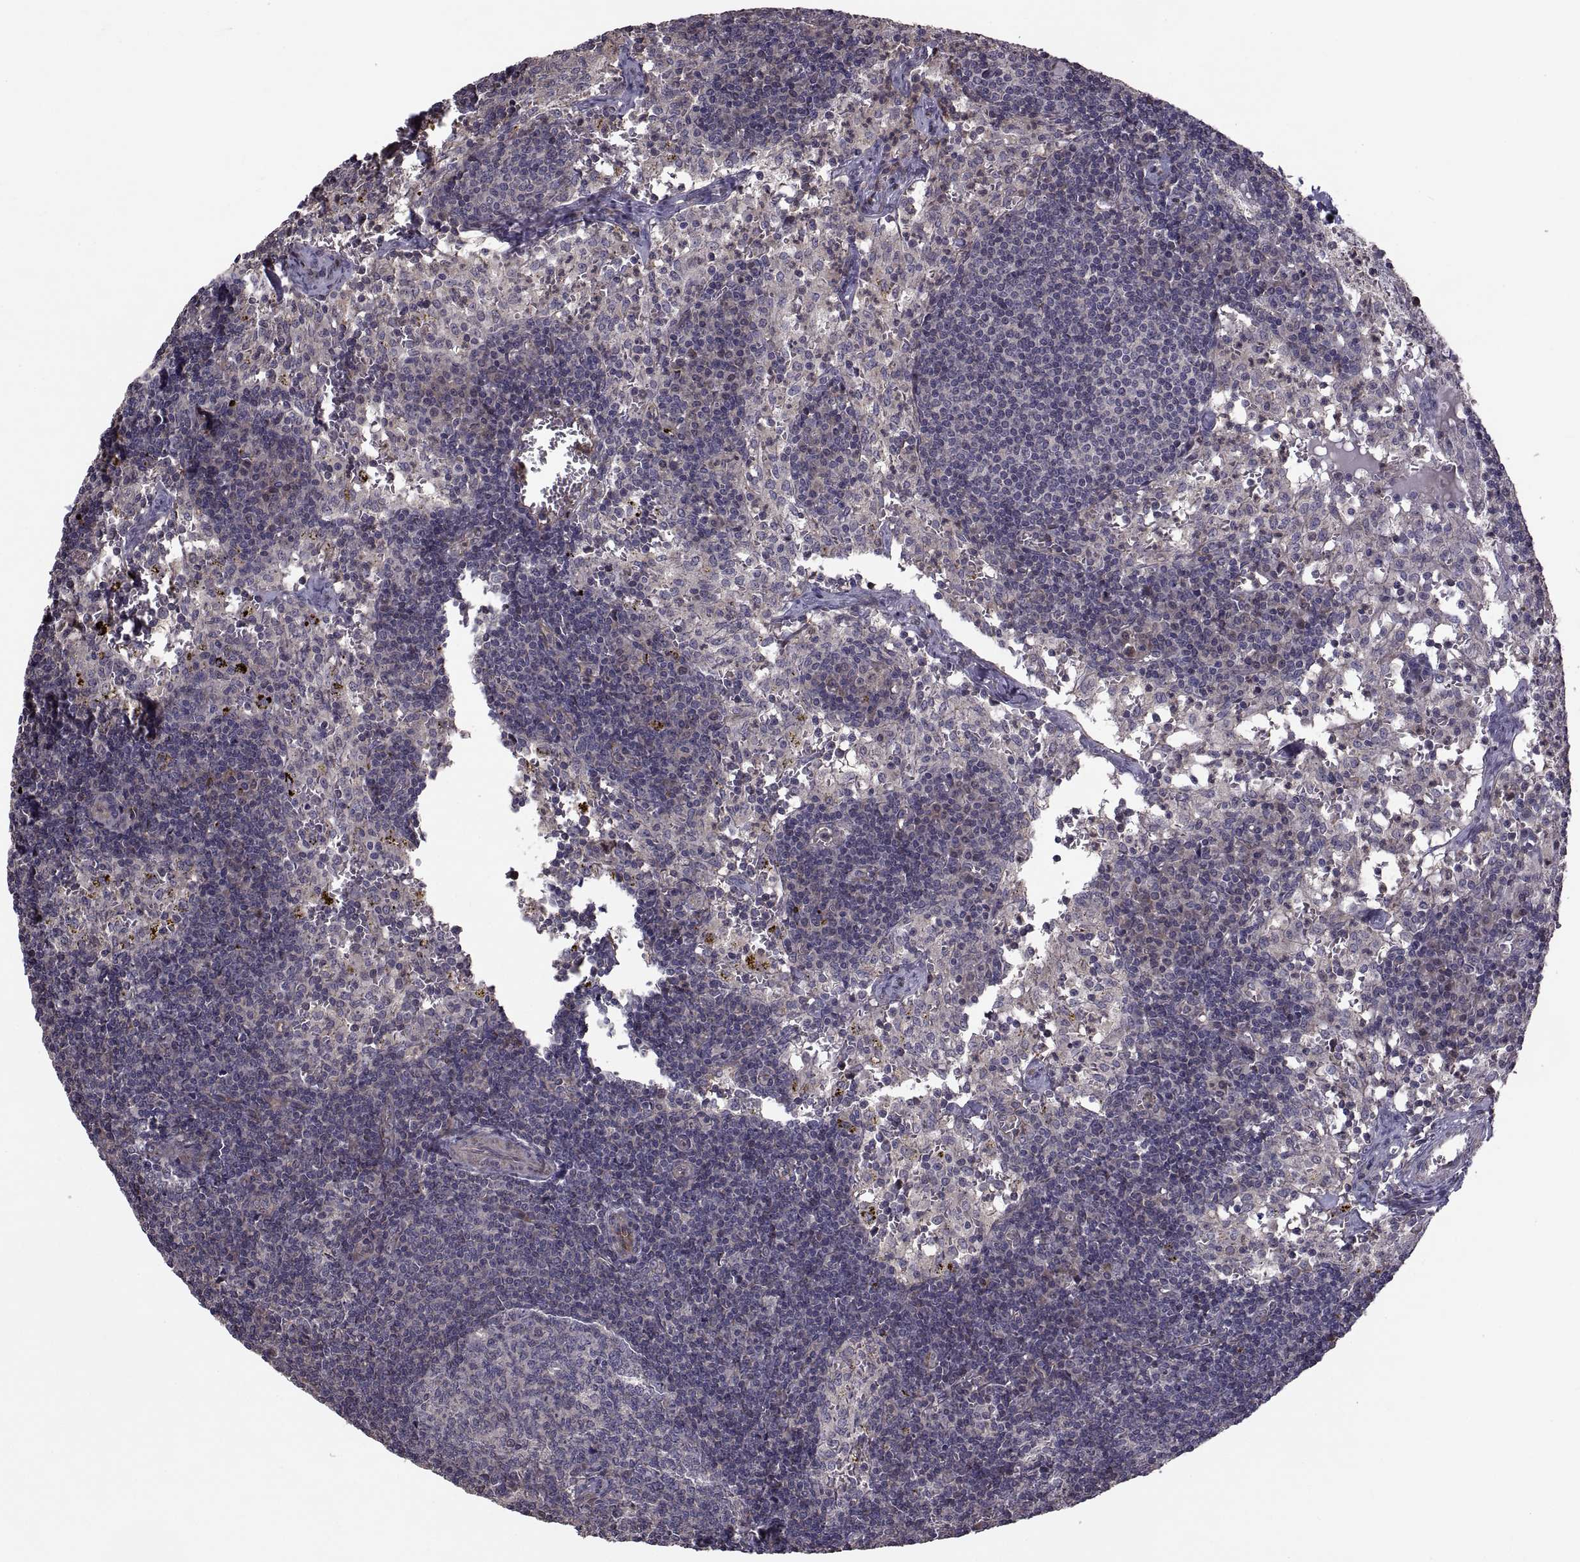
{"staining": {"intensity": "negative", "quantity": "none", "location": "none"}, "tissue": "lymph node", "cell_type": "Germinal center cells", "image_type": "normal", "snomed": [{"axis": "morphology", "description": "Normal tissue, NOS"}, {"axis": "topography", "description": "Lymph node"}], "caption": "High magnification brightfield microscopy of normal lymph node stained with DAB (3,3'-diaminobenzidine) (brown) and counterstained with hematoxylin (blue): germinal center cells show no significant positivity.", "gene": "PMM2", "patient": {"sex": "female", "age": 52}}